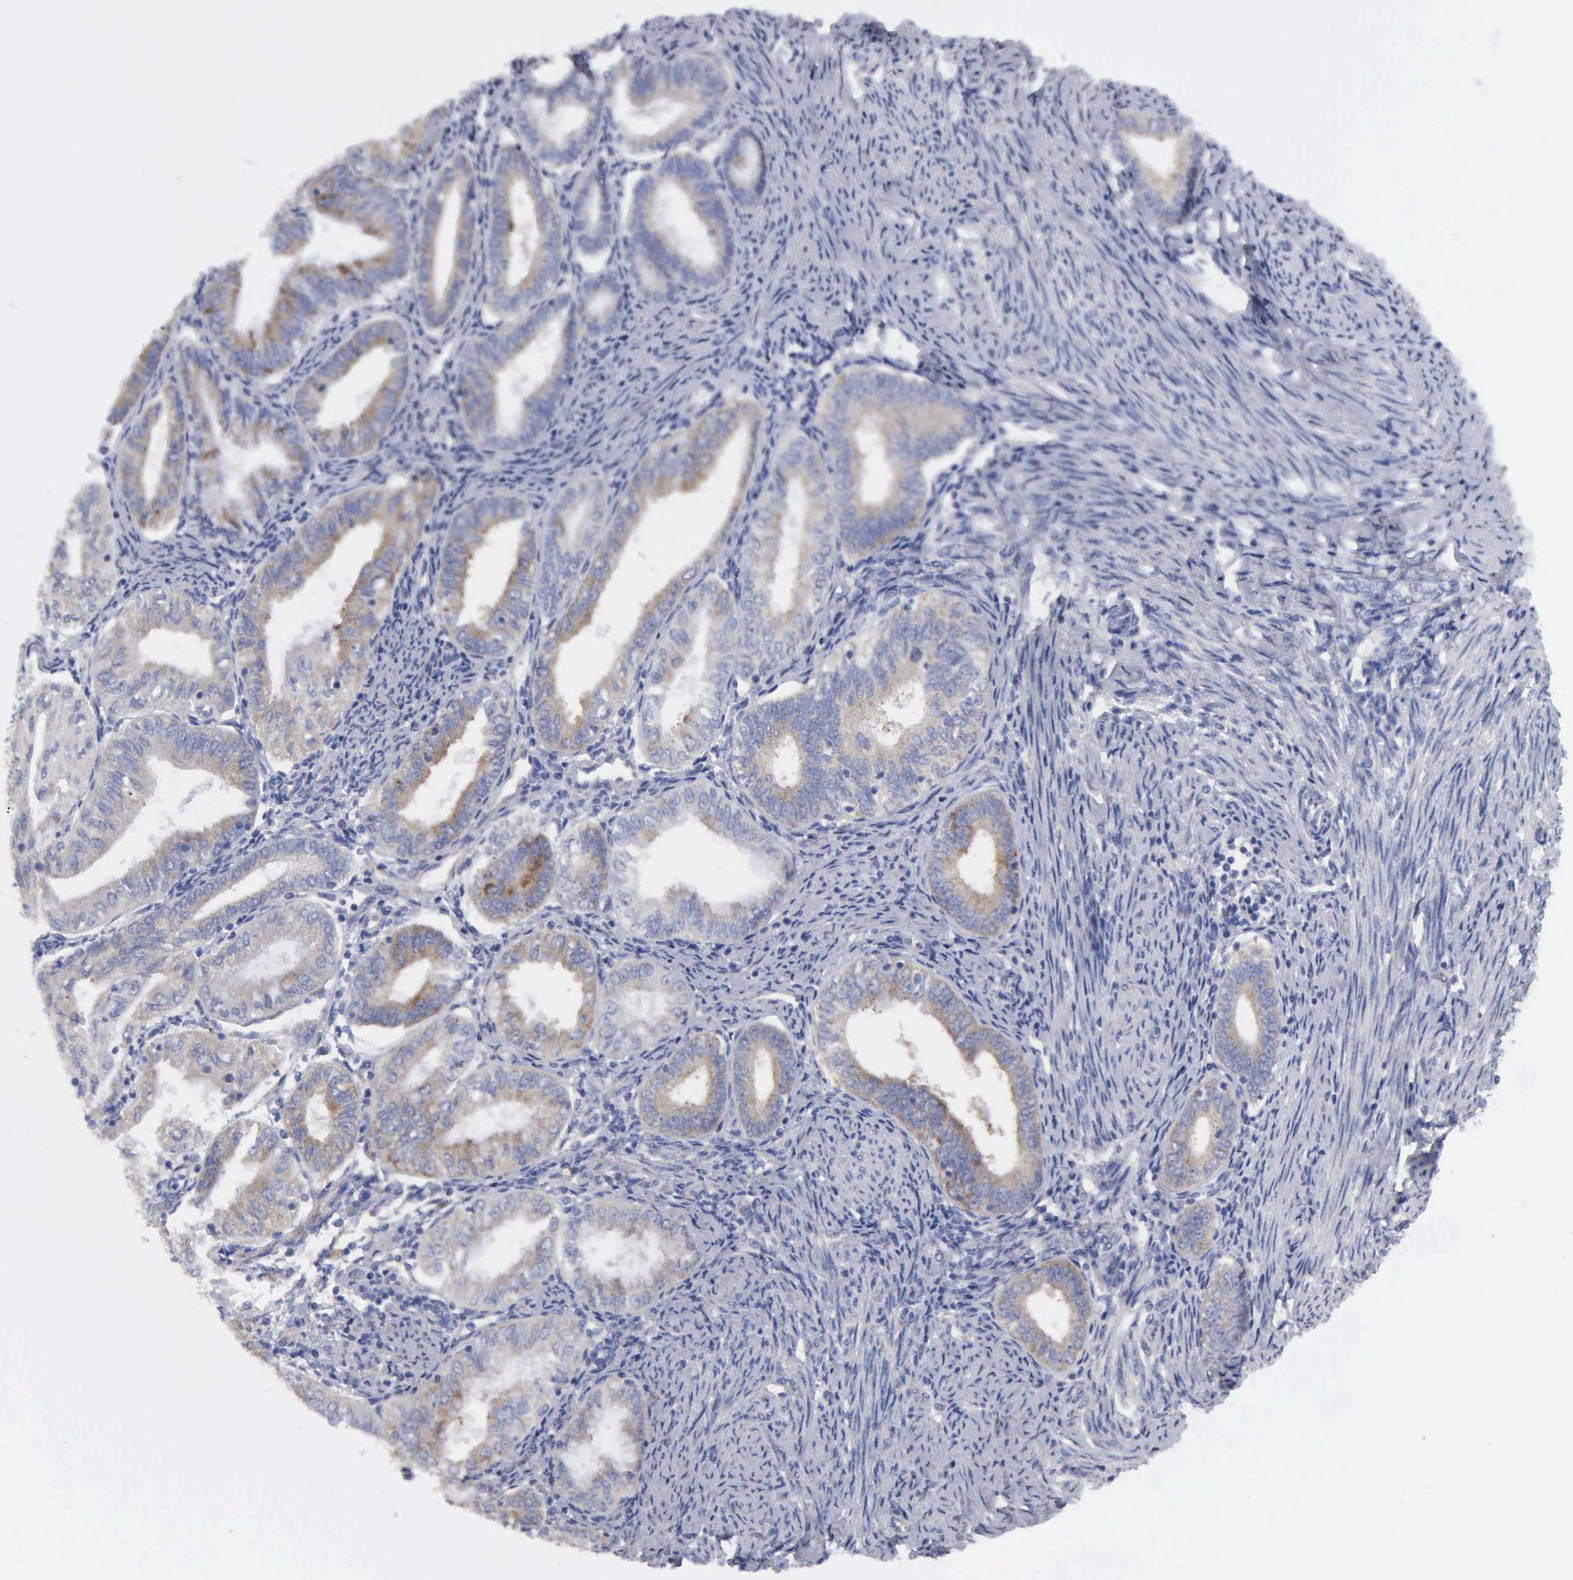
{"staining": {"intensity": "moderate", "quantity": "25%-75%", "location": "cytoplasmic/membranous"}, "tissue": "endometrial cancer", "cell_type": "Tumor cells", "image_type": "cancer", "snomed": [{"axis": "morphology", "description": "Adenocarcinoma, NOS"}, {"axis": "topography", "description": "Endometrium"}], "caption": "A brown stain shows moderate cytoplasmic/membranous positivity of a protein in human endometrial adenocarcinoma tumor cells.", "gene": "TXLNG", "patient": {"sex": "female", "age": 55}}